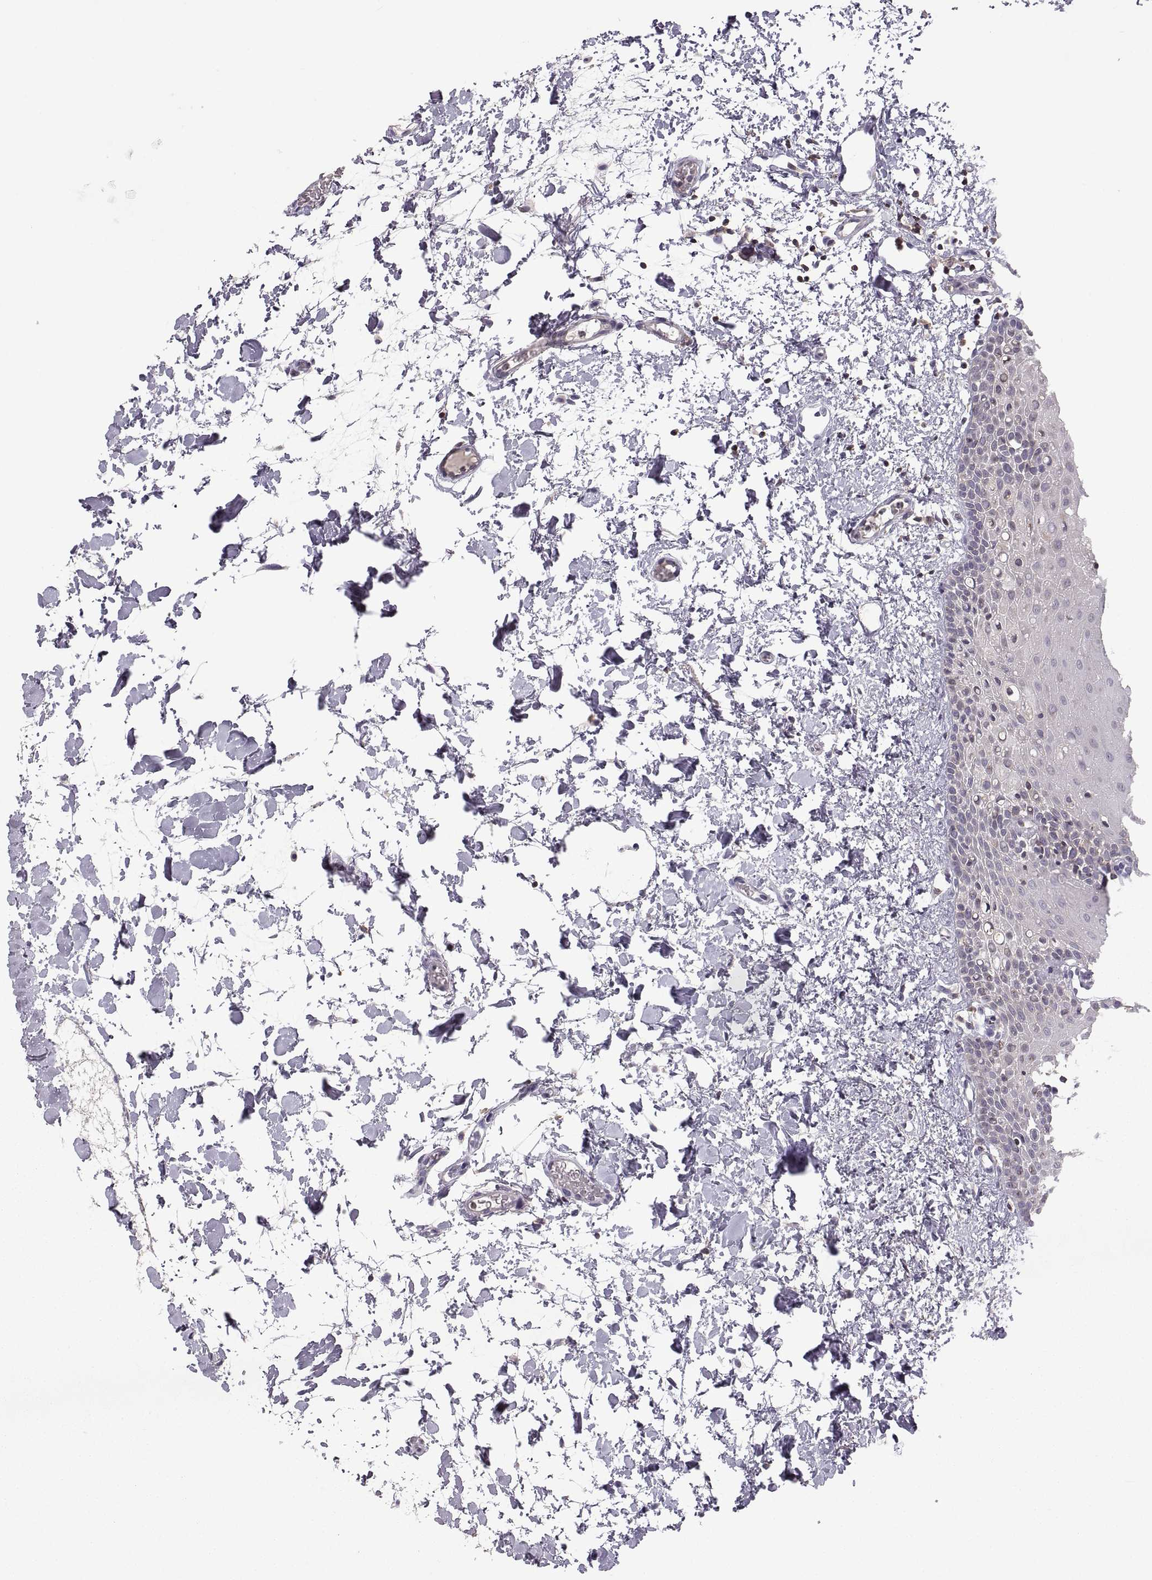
{"staining": {"intensity": "weak", "quantity": "<25%", "location": "cytoplasmic/membranous"}, "tissue": "oral mucosa", "cell_type": "Squamous epithelial cells", "image_type": "normal", "snomed": [{"axis": "morphology", "description": "Normal tissue, NOS"}, {"axis": "topography", "description": "Oral tissue"}], "caption": "DAB (3,3'-diaminobenzidine) immunohistochemical staining of normal oral mucosa shows no significant positivity in squamous epithelial cells. (DAB IHC visualized using brightfield microscopy, high magnification).", "gene": "EZR", "patient": {"sex": "male", "age": 81}}